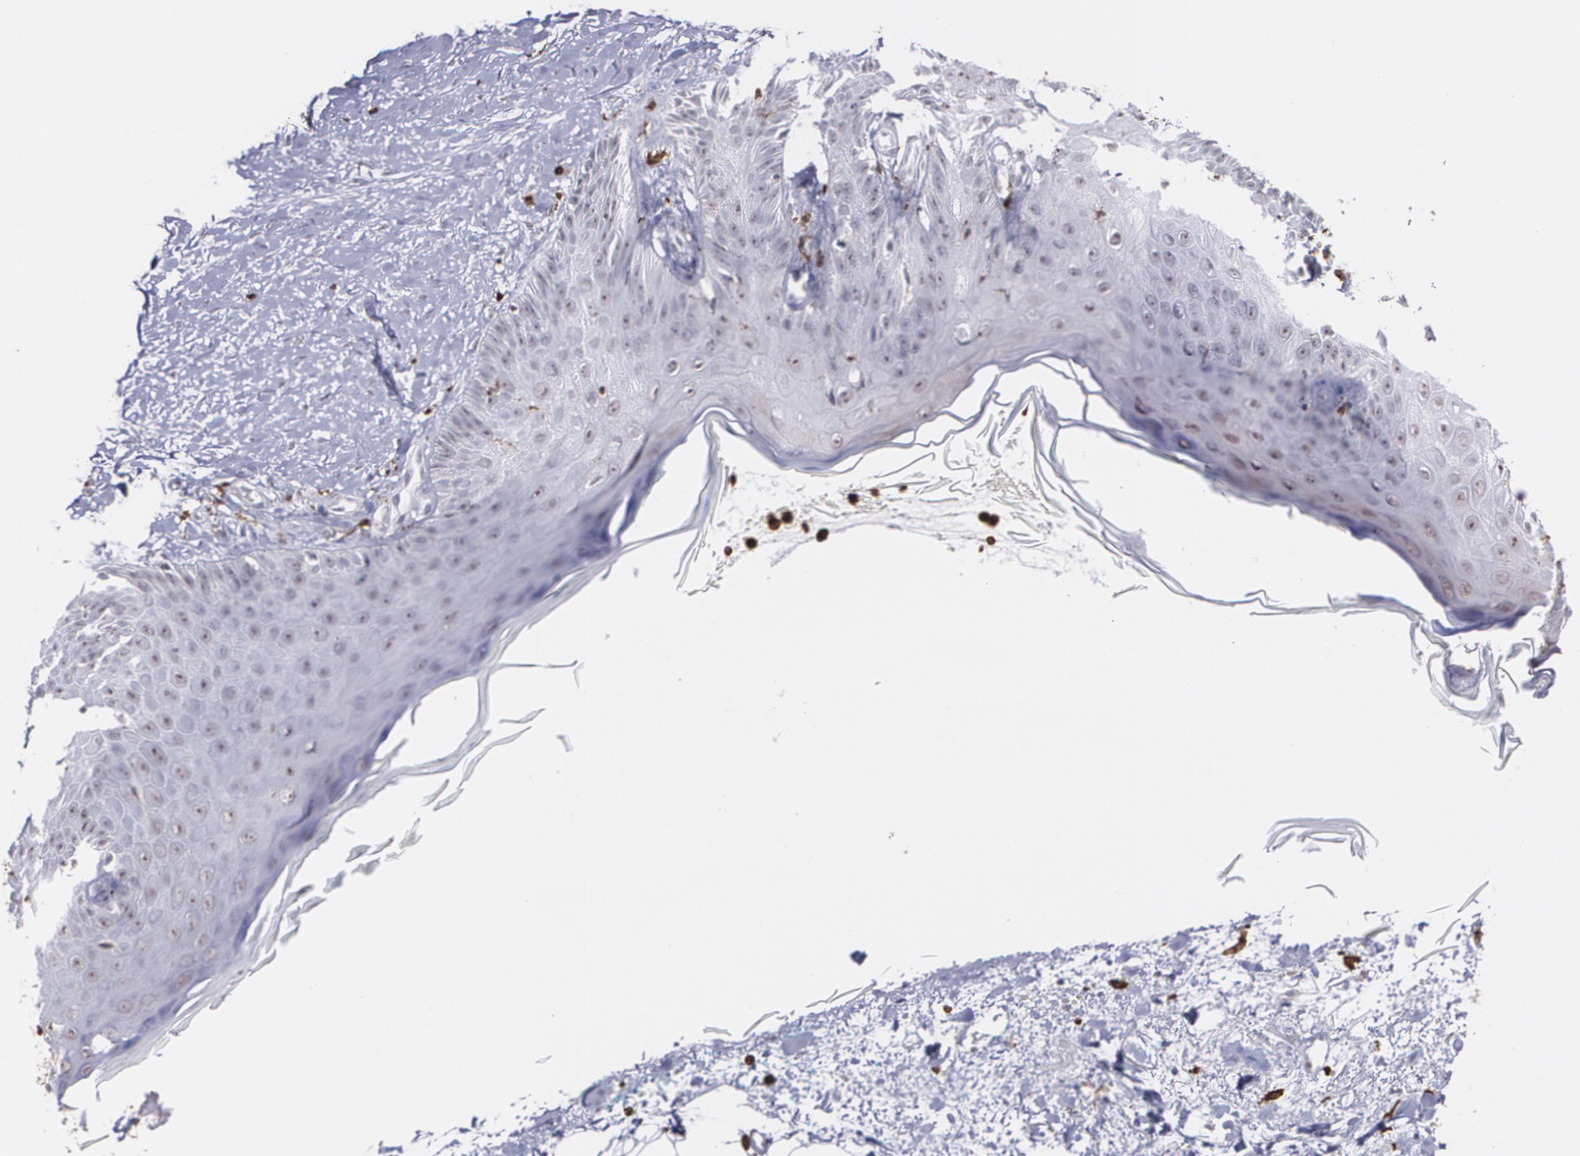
{"staining": {"intensity": "negative", "quantity": "none", "location": "none"}, "tissue": "skin cancer", "cell_type": "Tumor cells", "image_type": "cancer", "snomed": [{"axis": "morphology", "description": "Squamous cell carcinoma, NOS"}, {"axis": "topography", "description": "Skin"}], "caption": "Tumor cells show no significant protein positivity in skin cancer.", "gene": "NCF2", "patient": {"sex": "female", "age": 40}}